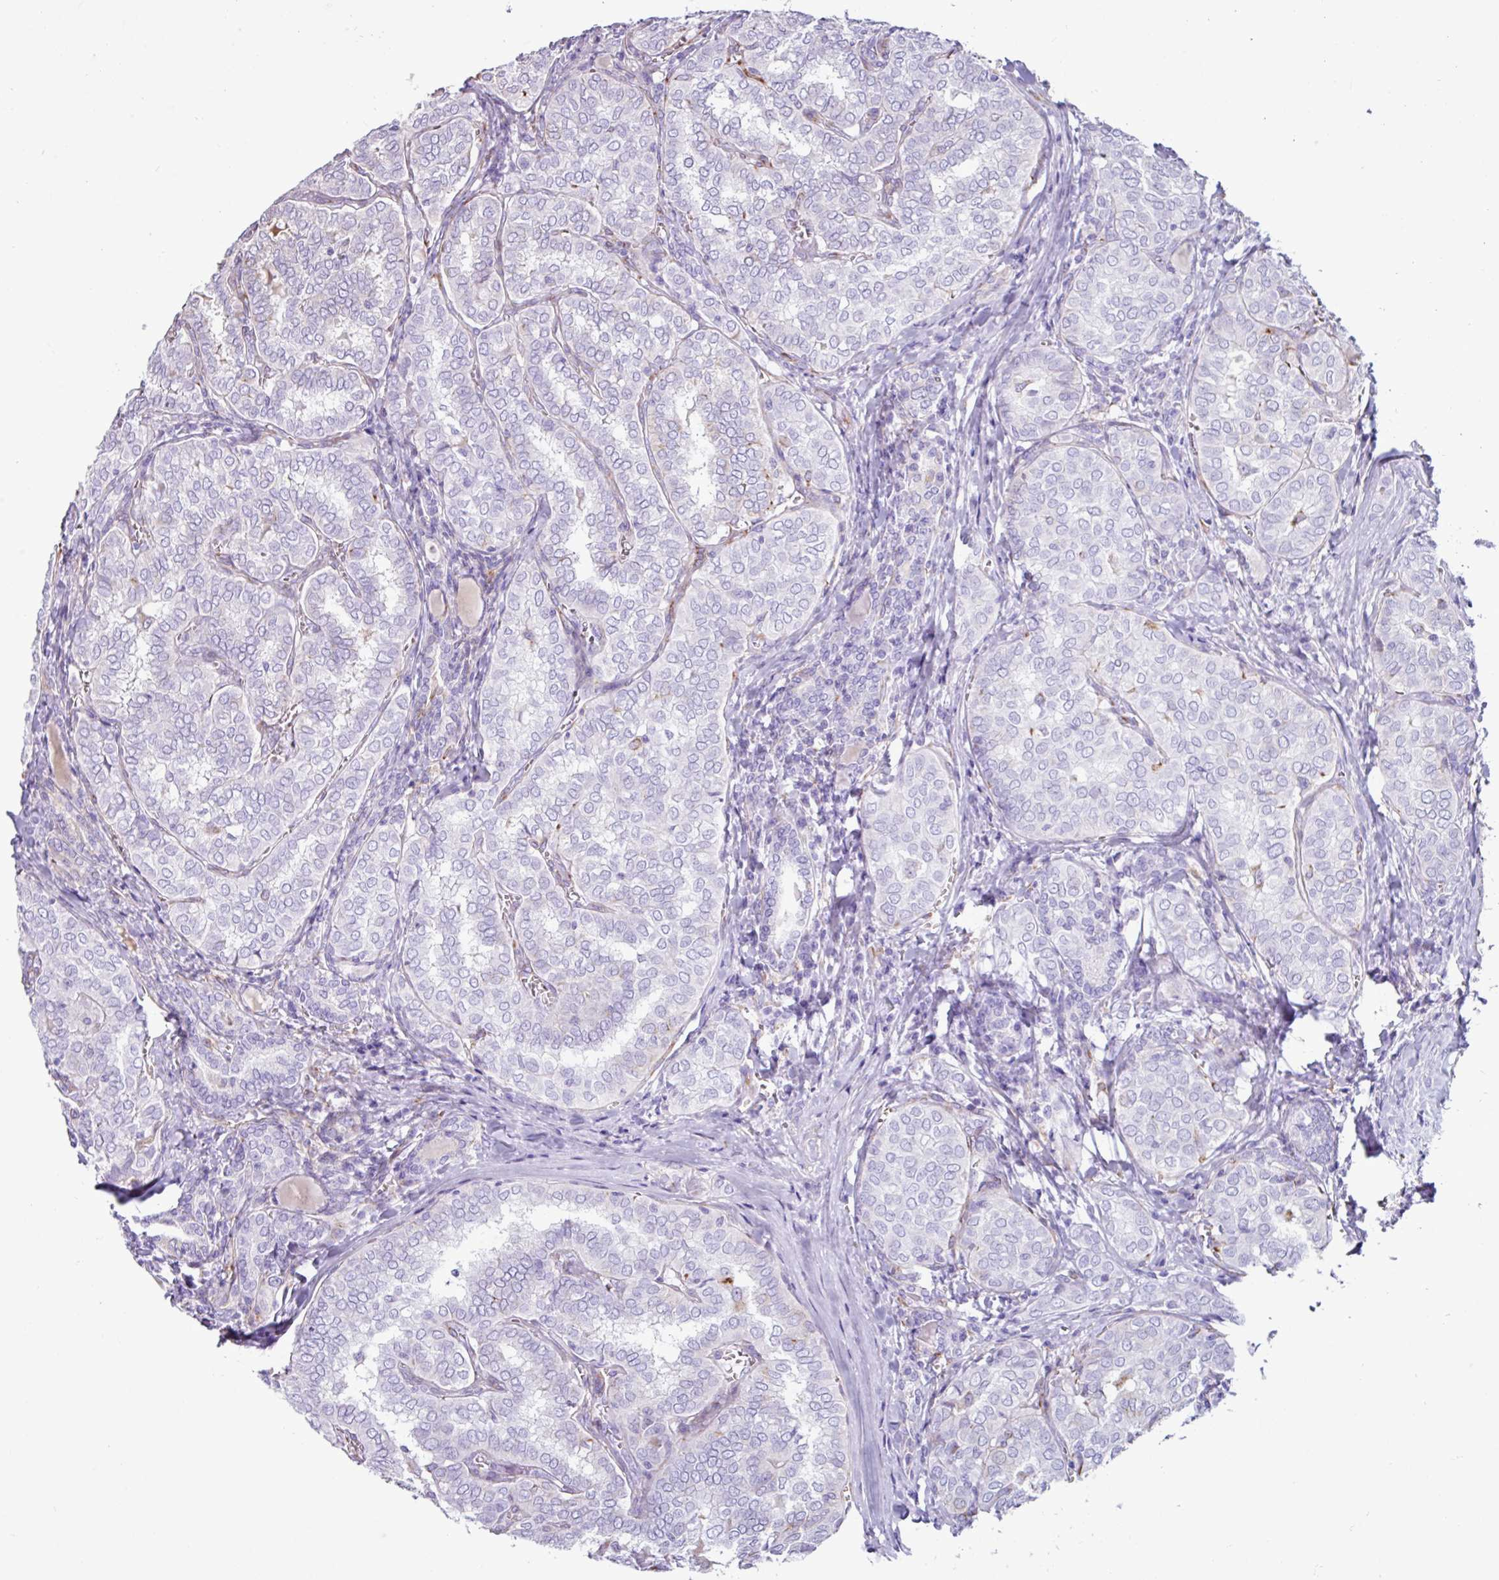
{"staining": {"intensity": "negative", "quantity": "none", "location": "none"}, "tissue": "thyroid cancer", "cell_type": "Tumor cells", "image_type": "cancer", "snomed": [{"axis": "morphology", "description": "Papillary adenocarcinoma, NOS"}, {"axis": "topography", "description": "Thyroid gland"}], "caption": "This photomicrograph is of thyroid papillary adenocarcinoma stained with immunohistochemistry (IHC) to label a protein in brown with the nuclei are counter-stained blue. There is no staining in tumor cells.", "gene": "PPP1R35", "patient": {"sex": "female", "age": 30}}